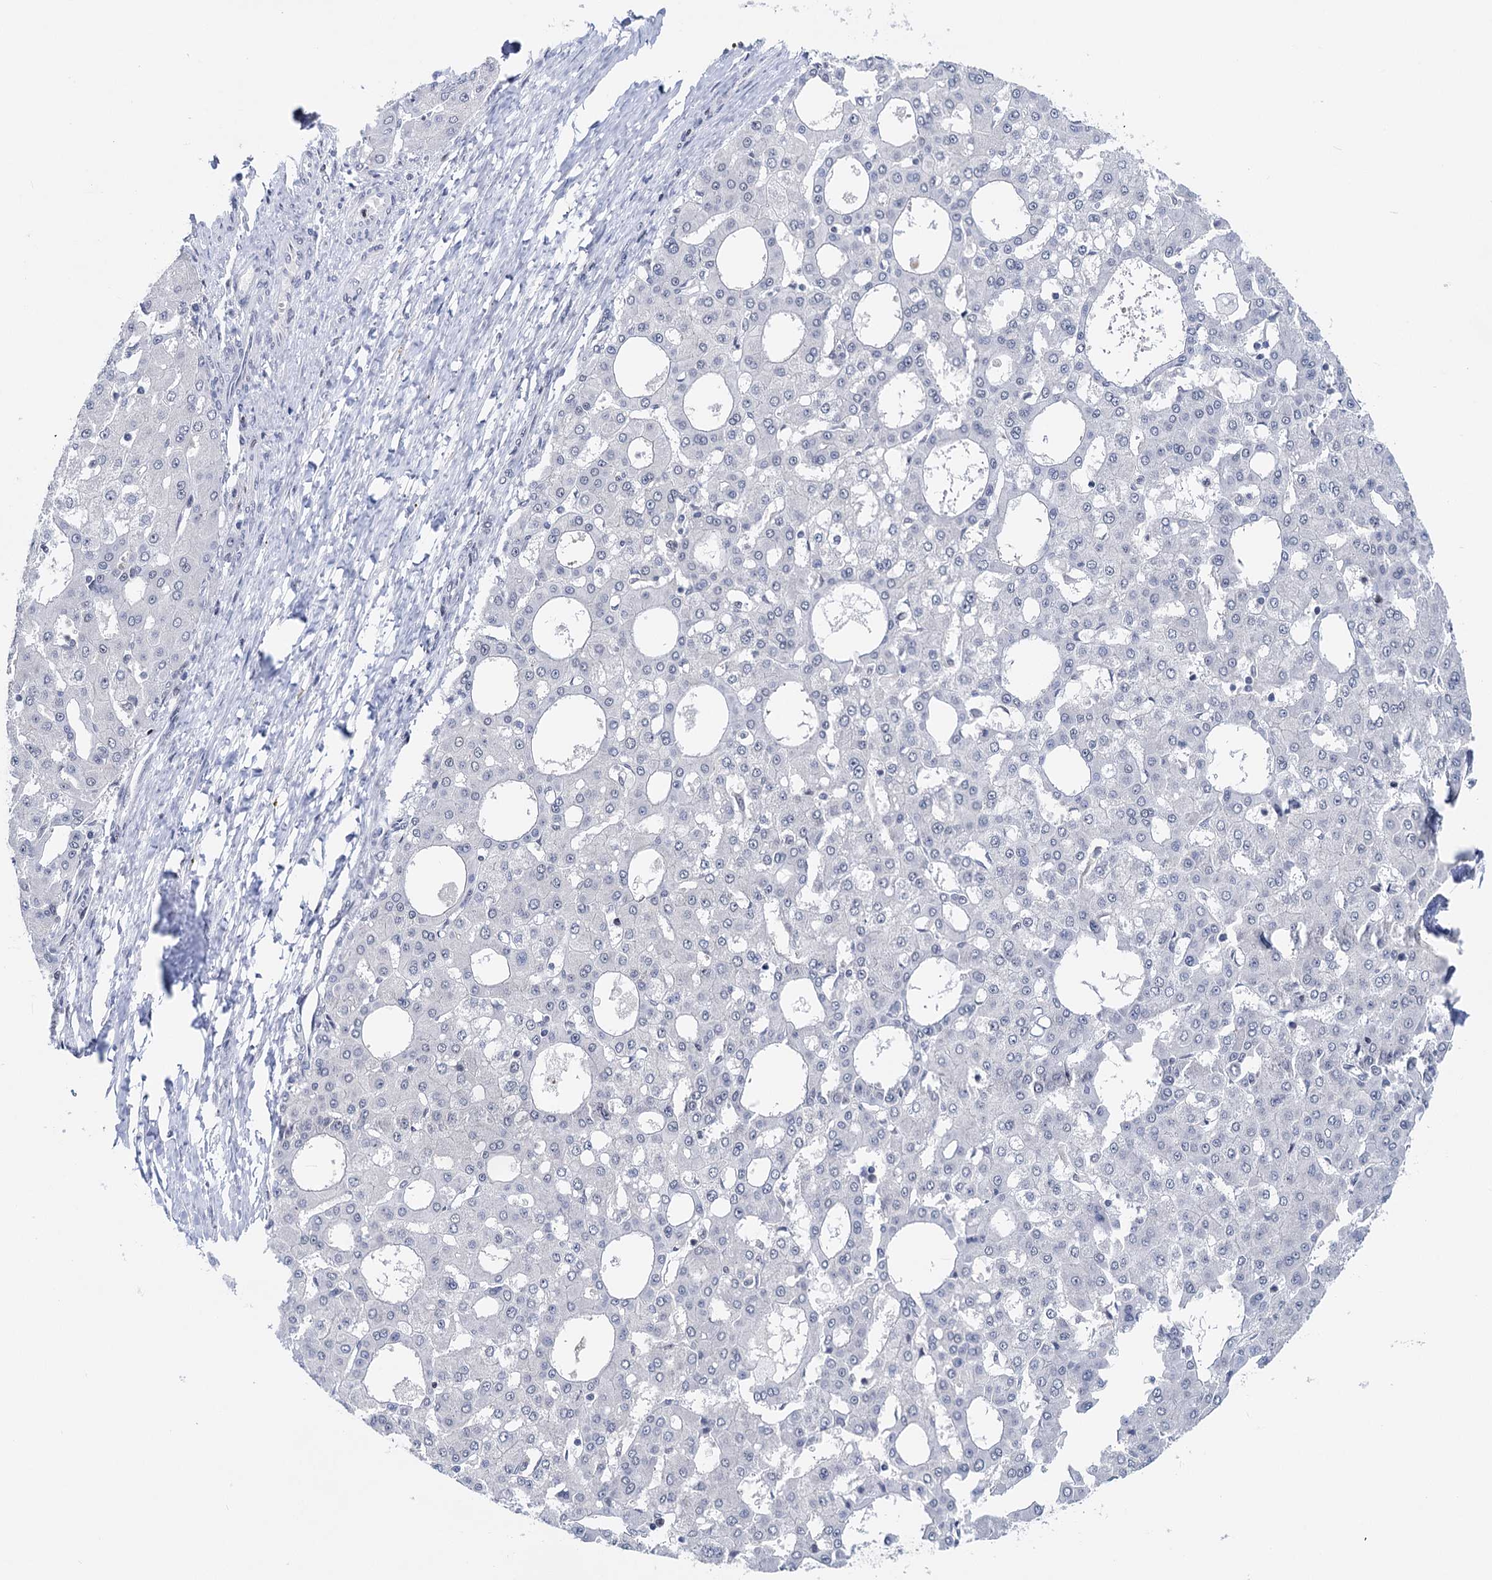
{"staining": {"intensity": "negative", "quantity": "none", "location": "none"}, "tissue": "liver cancer", "cell_type": "Tumor cells", "image_type": "cancer", "snomed": [{"axis": "morphology", "description": "Carcinoma, Hepatocellular, NOS"}, {"axis": "topography", "description": "Liver"}], "caption": "IHC histopathology image of neoplastic tissue: human liver cancer (hepatocellular carcinoma) stained with DAB demonstrates no significant protein expression in tumor cells.", "gene": "ZCCHC10", "patient": {"sex": "male", "age": 47}}